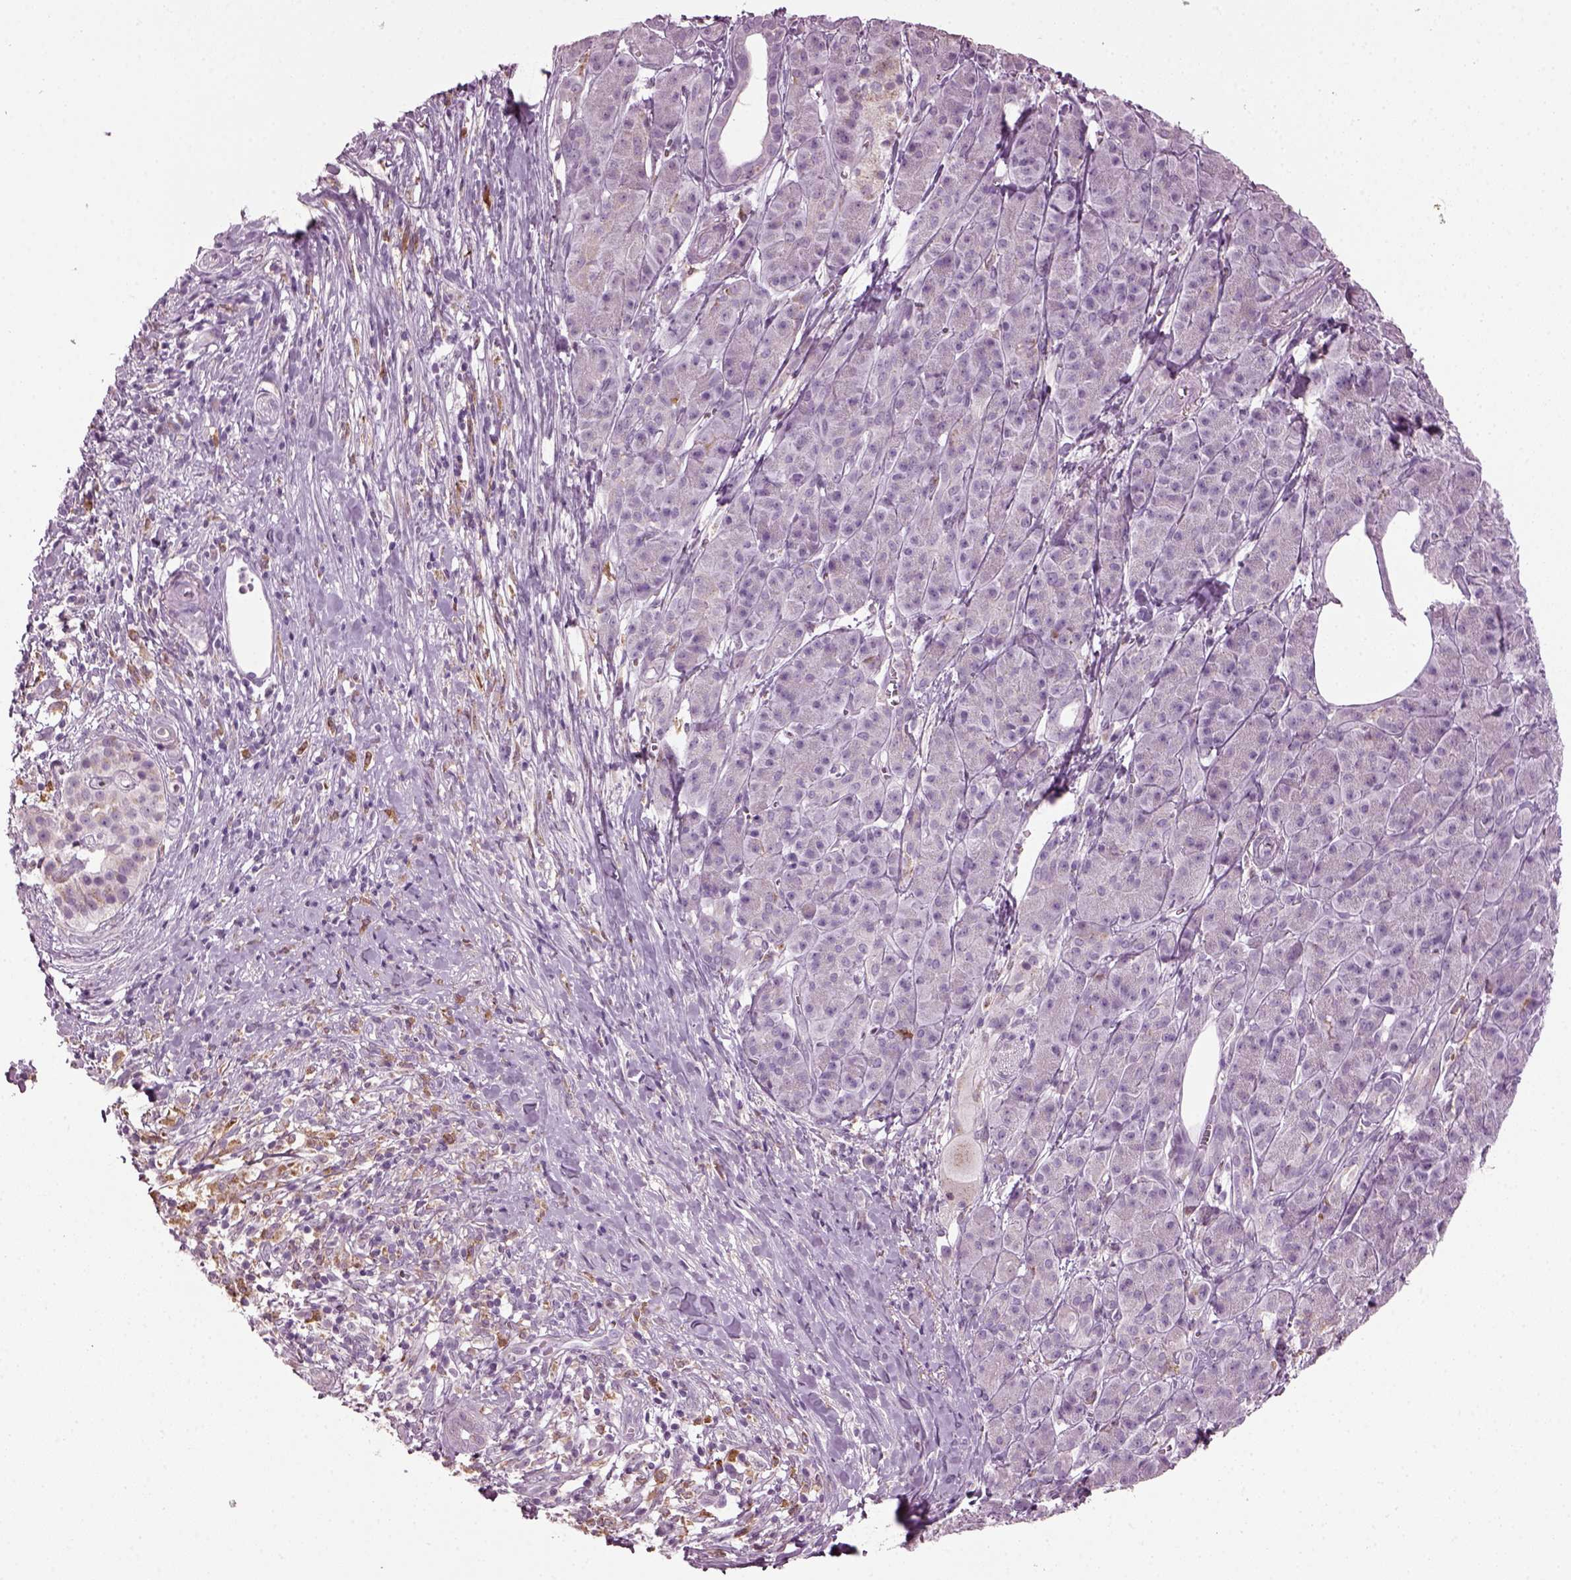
{"staining": {"intensity": "negative", "quantity": "none", "location": "none"}, "tissue": "pancreatic cancer", "cell_type": "Tumor cells", "image_type": "cancer", "snomed": [{"axis": "morphology", "description": "Adenocarcinoma, NOS"}, {"axis": "topography", "description": "Pancreas"}], "caption": "Tumor cells show no significant expression in pancreatic cancer. (Immunohistochemistry, brightfield microscopy, high magnification).", "gene": "TMEM231", "patient": {"sex": "male", "age": 61}}